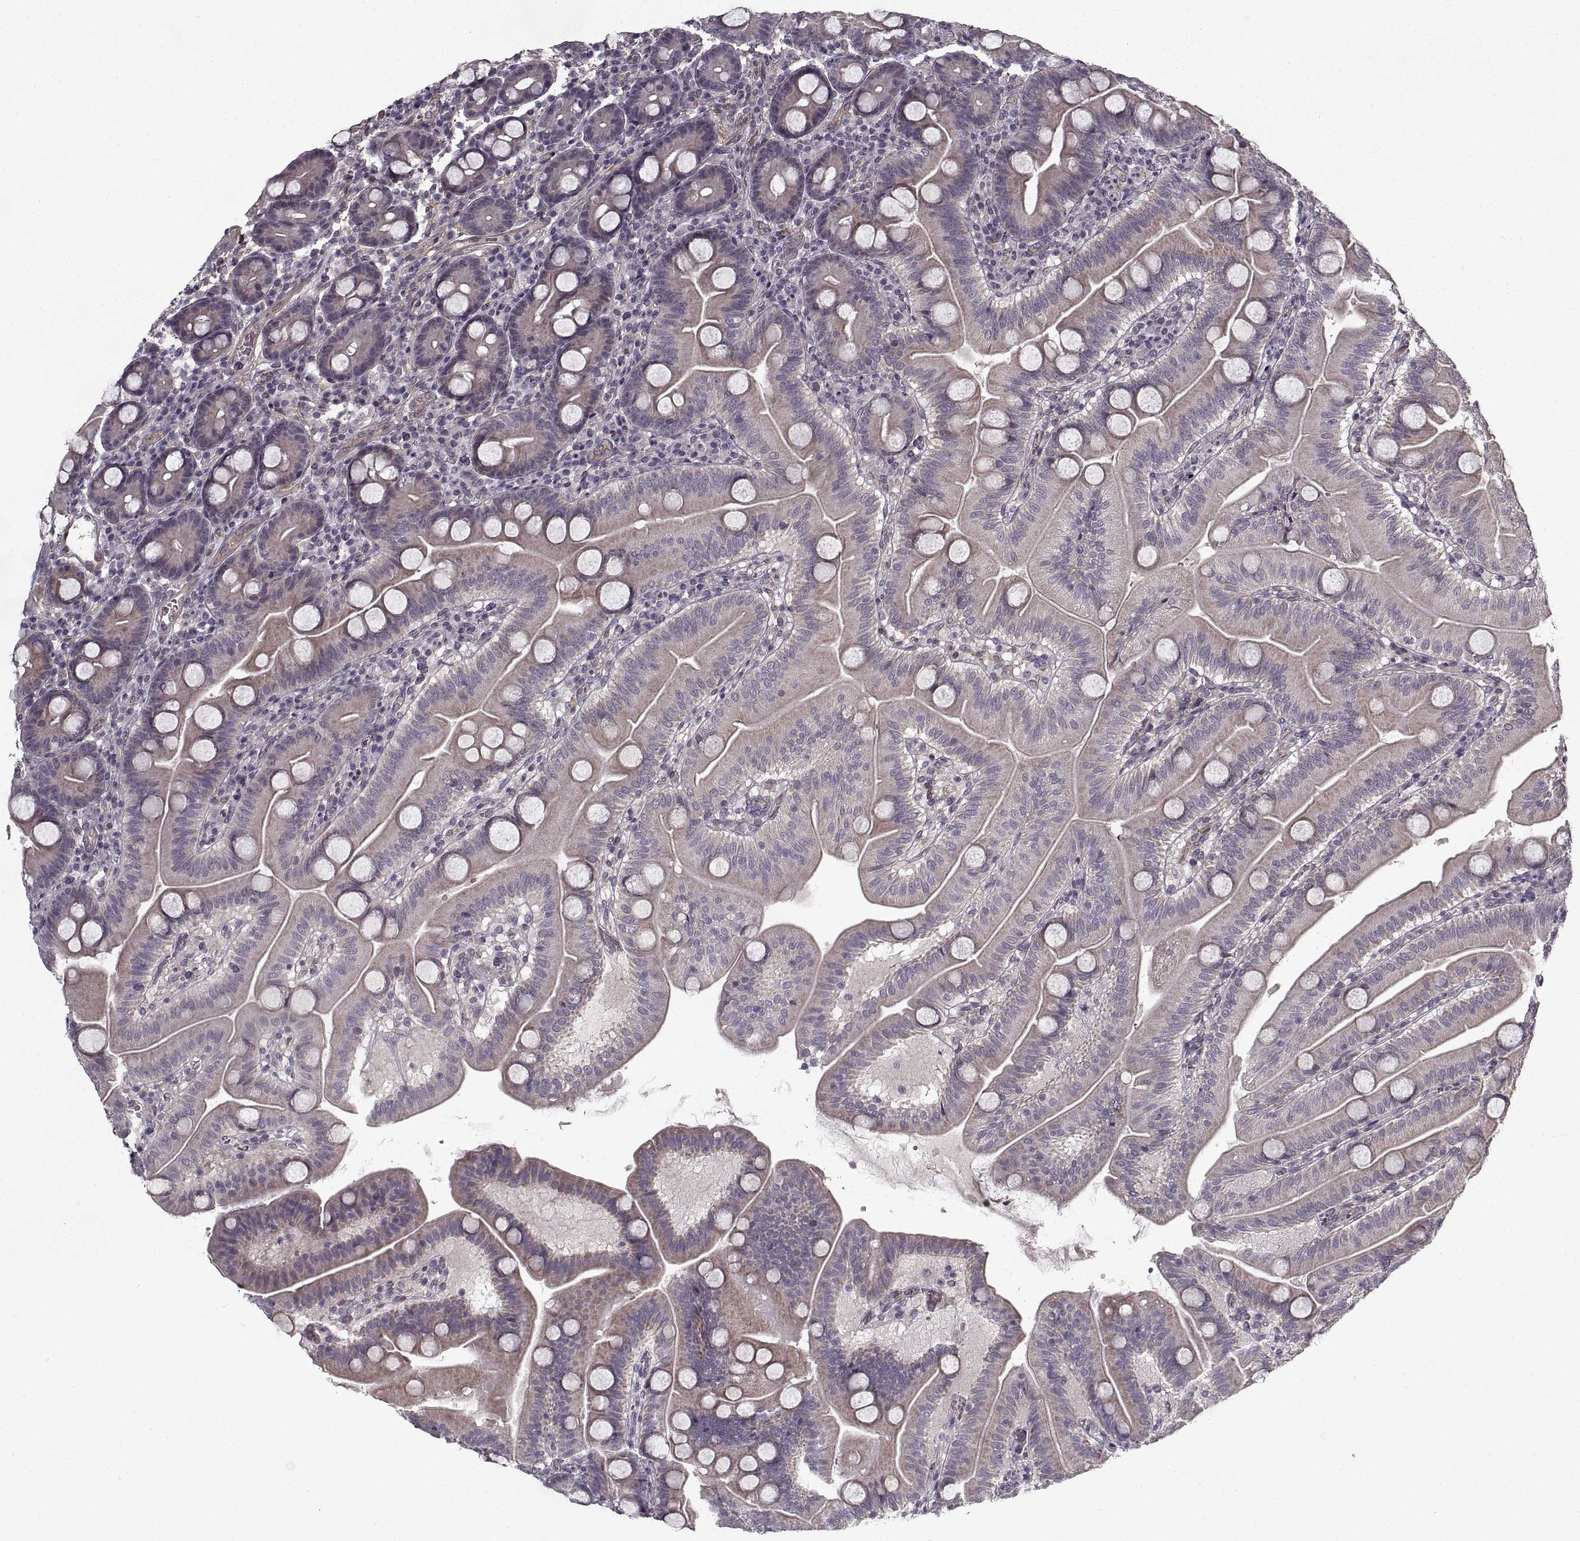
{"staining": {"intensity": "negative", "quantity": "none", "location": "none"}, "tissue": "duodenum", "cell_type": "Glandular cells", "image_type": "normal", "snomed": [{"axis": "morphology", "description": "Normal tissue, NOS"}, {"axis": "topography", "description": "Duodenum"}], "caption": "Glandular cells show no significant protein positivity in unremarkable duodenum. (DAB IHC visualized using brightfield microscopy, high magnification).", "gene": "LAMB2", "patient": {"sex": "male", "age": 59}}